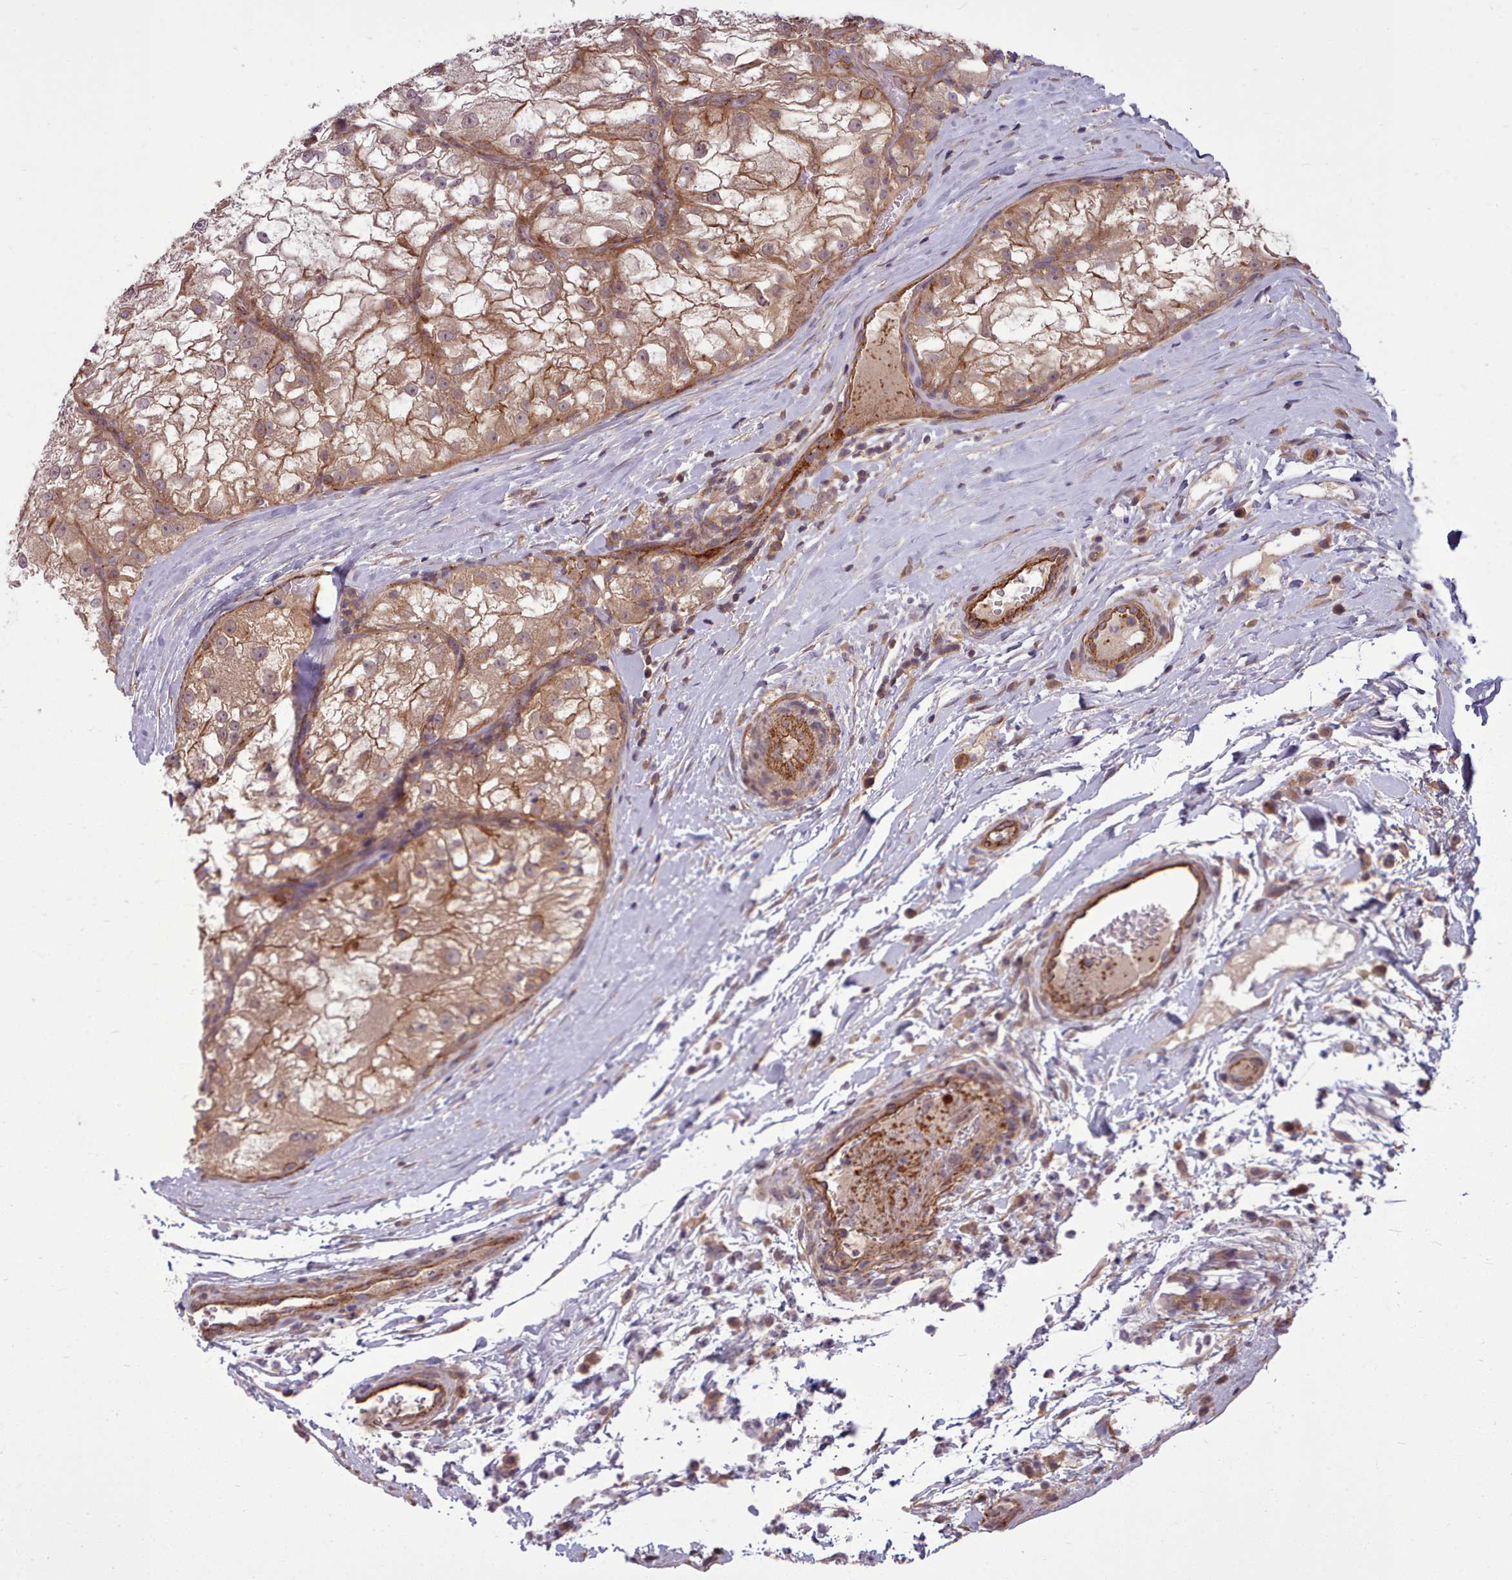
{"staining": {"intensity": "moderate", "quantity": "<25%", "location": "cytoplasmic/membranous"}, "tissue": "renal cancer", "cell_type": "Tumor cells", "image_type": "cancer", "snomed": [{"axis": "morphology", "description": "Adenocarcinoma, NOS"}, {"axis": "topography", "description": "Kidney"}], "caption": "Human adenocarcinoma (renal) stained with a protein marker reveals moderate staining in tumor cells.", "gene": "STUB1", "patient": {"sex": "female", "age": 72}}